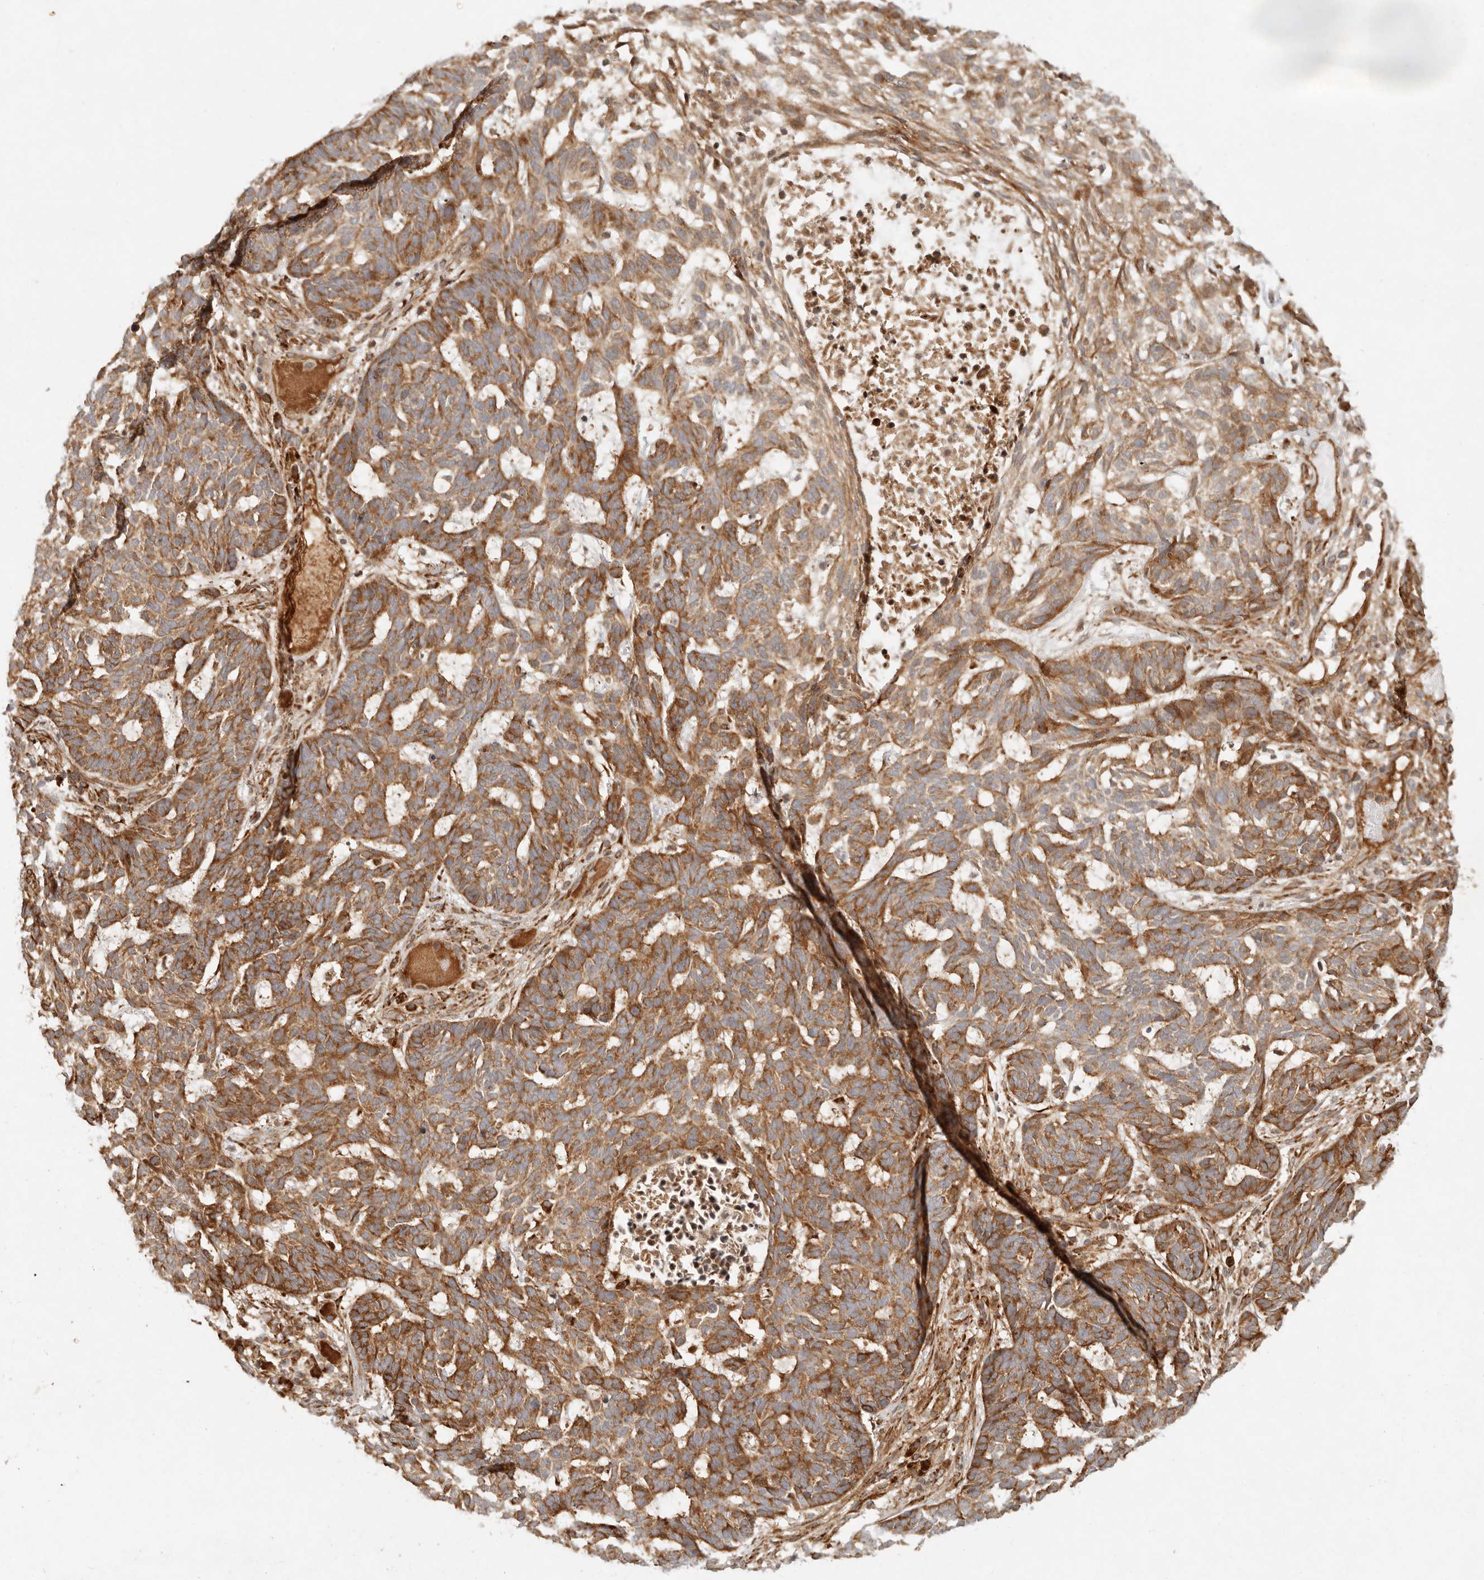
{"staining": {"intensity": "moderate", "quantity": ">75%", "location": "cytoplasmic/membranous"}, "tissue": "skin cancer", "cell_type": "Tumor cells", "image_type": "cancer", "snomed": [{"axis": "morphology", "description": "Basal cell carcinoma"}, {"axis": "topography", "description": "Skin"}], "caption": "A micrograph showing moderate cytoplasmic/membranous staining in approximately >75% of tumor cells in basal cell carcinoma (skin), as visualized by brown immunohistochemical staining.", "gene": "KLHL38", "patient": {"sex": "male", "age": 85}}